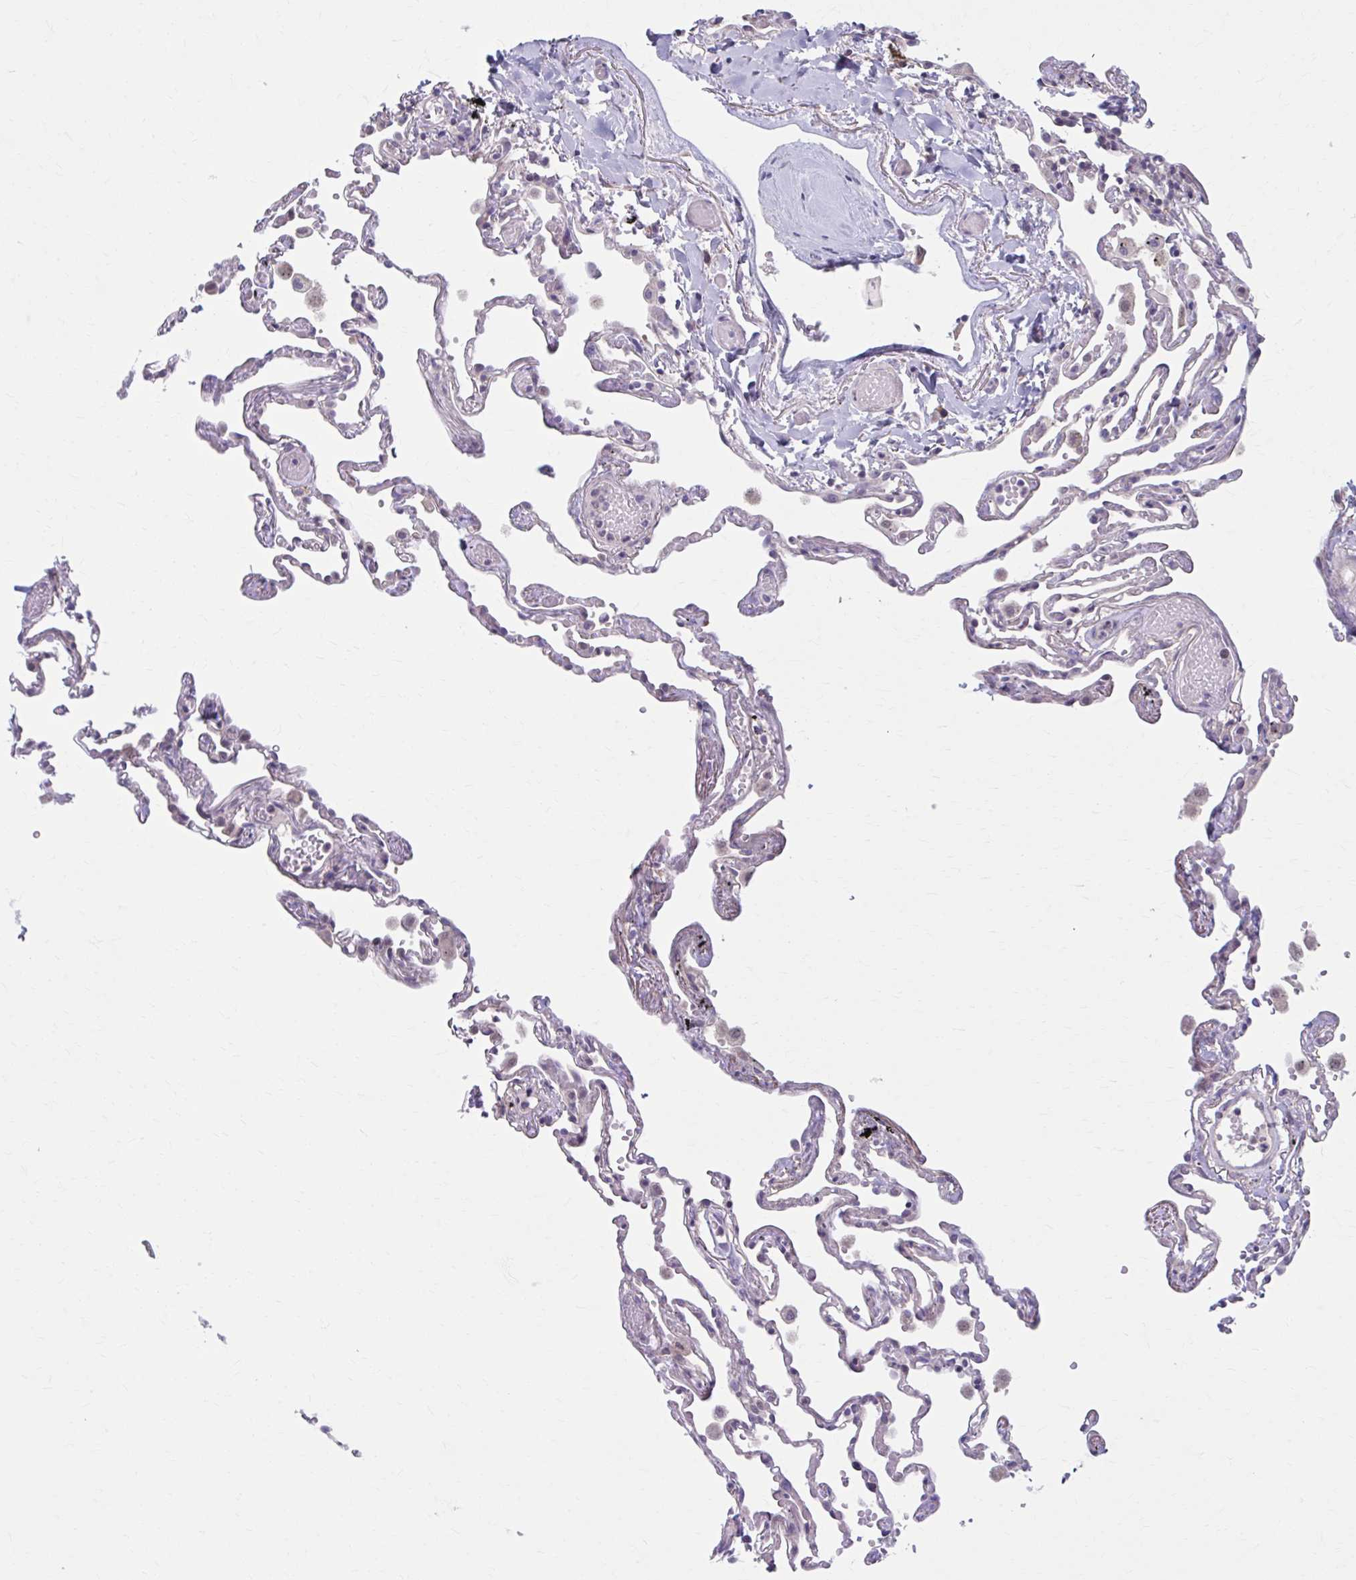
{"staining": {"intensity": "negative", "quantity": "none", "location": "none"}, "tissue": "lung", "cell_type": "Alveolar cells", "image_type": "normal", "snomed": [{"axis": "morphology", "description": "Normal tissue, NOS"}, {"axis": "topography", "description": "Lung"}], "caption": "This histopathology image is of normal lung stained with IHC to label a protein in brown with the nuclei are counter-stained blue. There is no expression in alveolar cells. (Brightfield microscopy of DAB (3,3'-diaminobenzidine) IHC at high magnification).", "gene": "CHST3", "patient": {"sex": "female", "age": 67}}